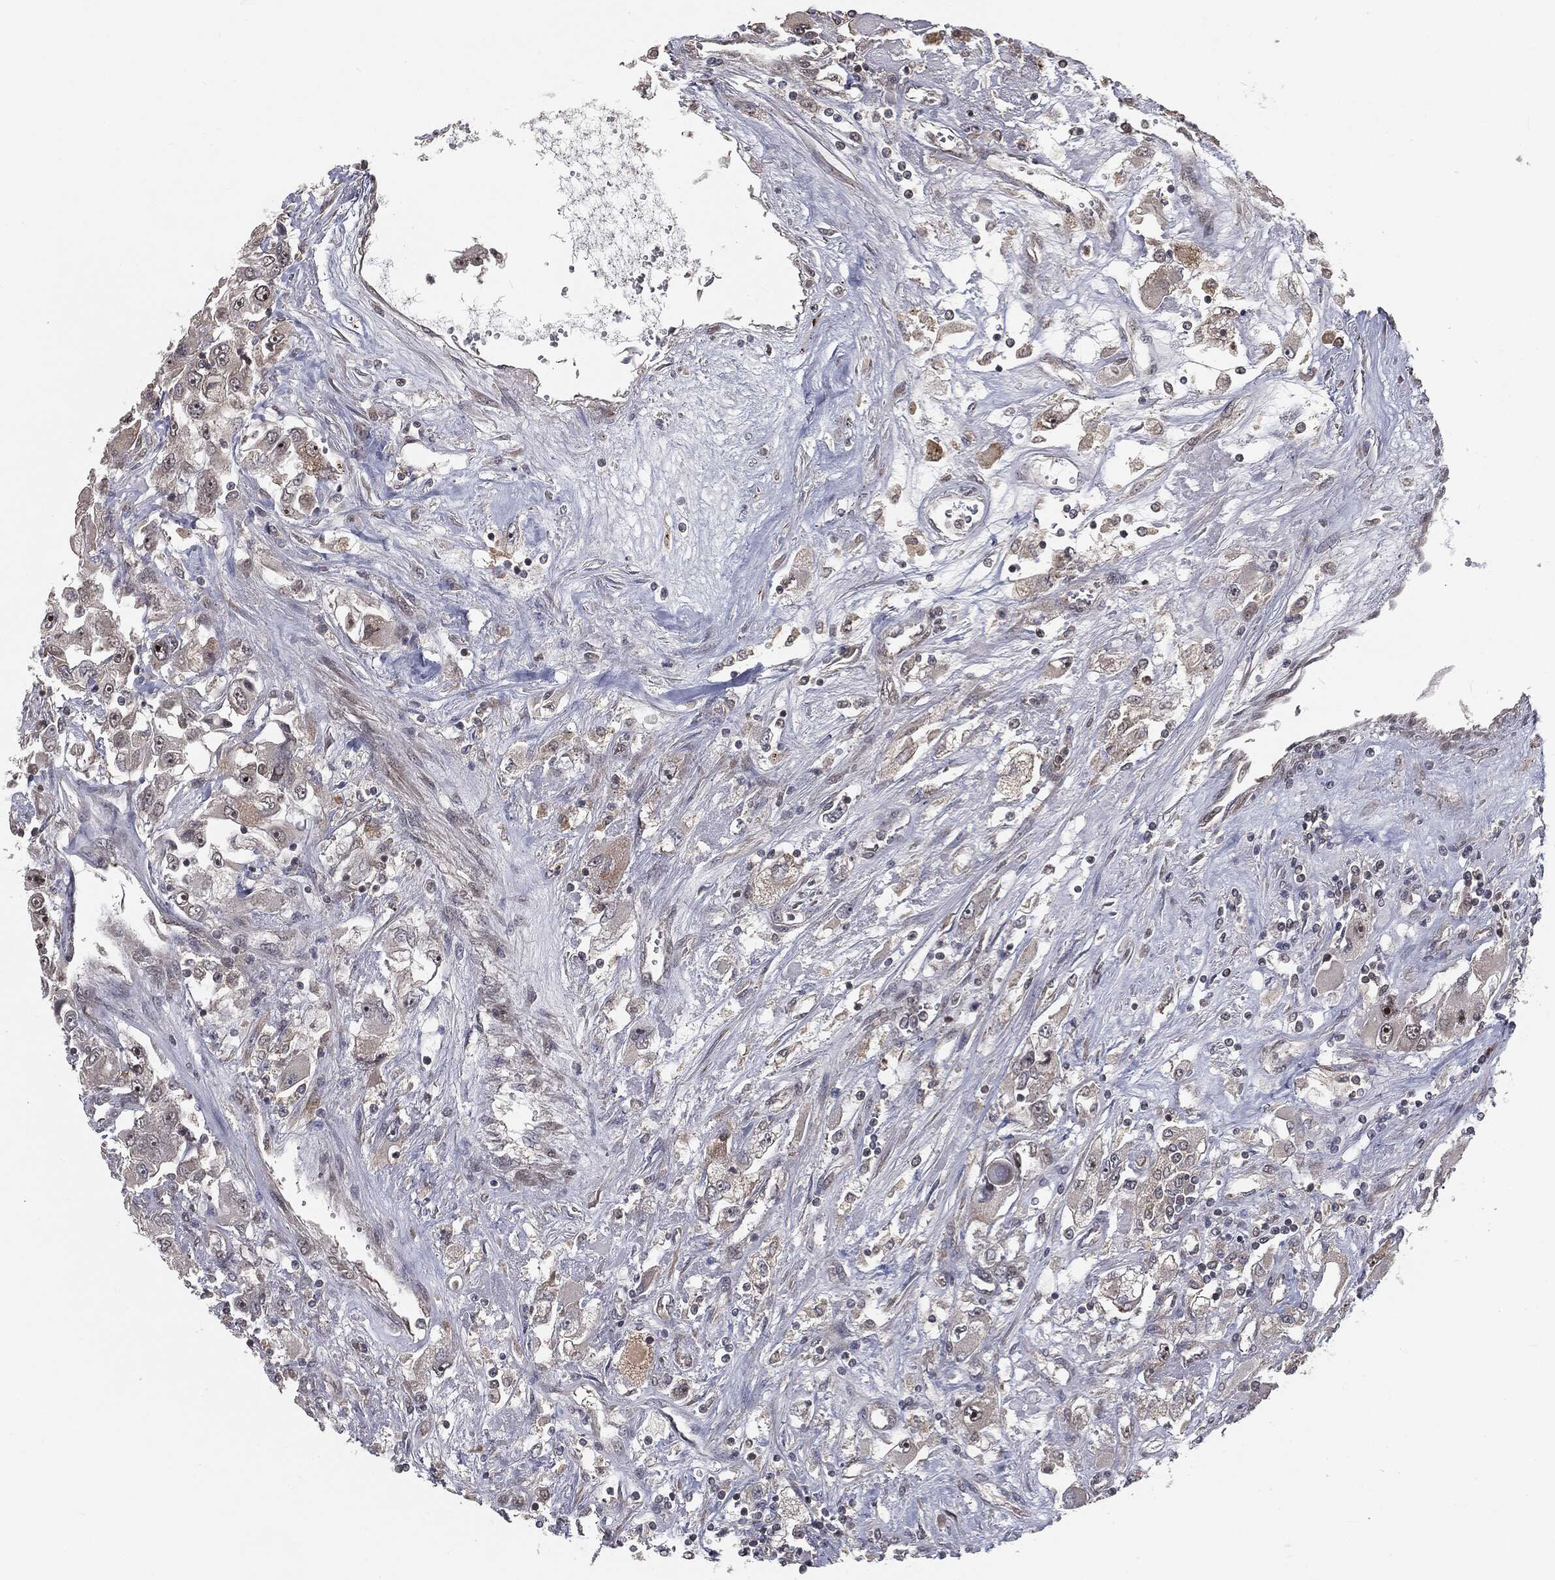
{"staining": {"intensity": "negative", "quantity": "none", "location": "none"}, "tissue": "renal cancer", "cell_type": "Tumor cells", "image_type": "cancer", "snomed": [{"axis": "morphology", "description": "Adenocarcinoma, NOS"}, {"axis": "topography", "description": "Kidney"}], "caption": "This is an IHC photomicrograph of renal cancer (adenocarcinoma). There is no expression in tumor cells.", "gene": "FBXO7", "patient": {"sex": "female", "age": 52}}